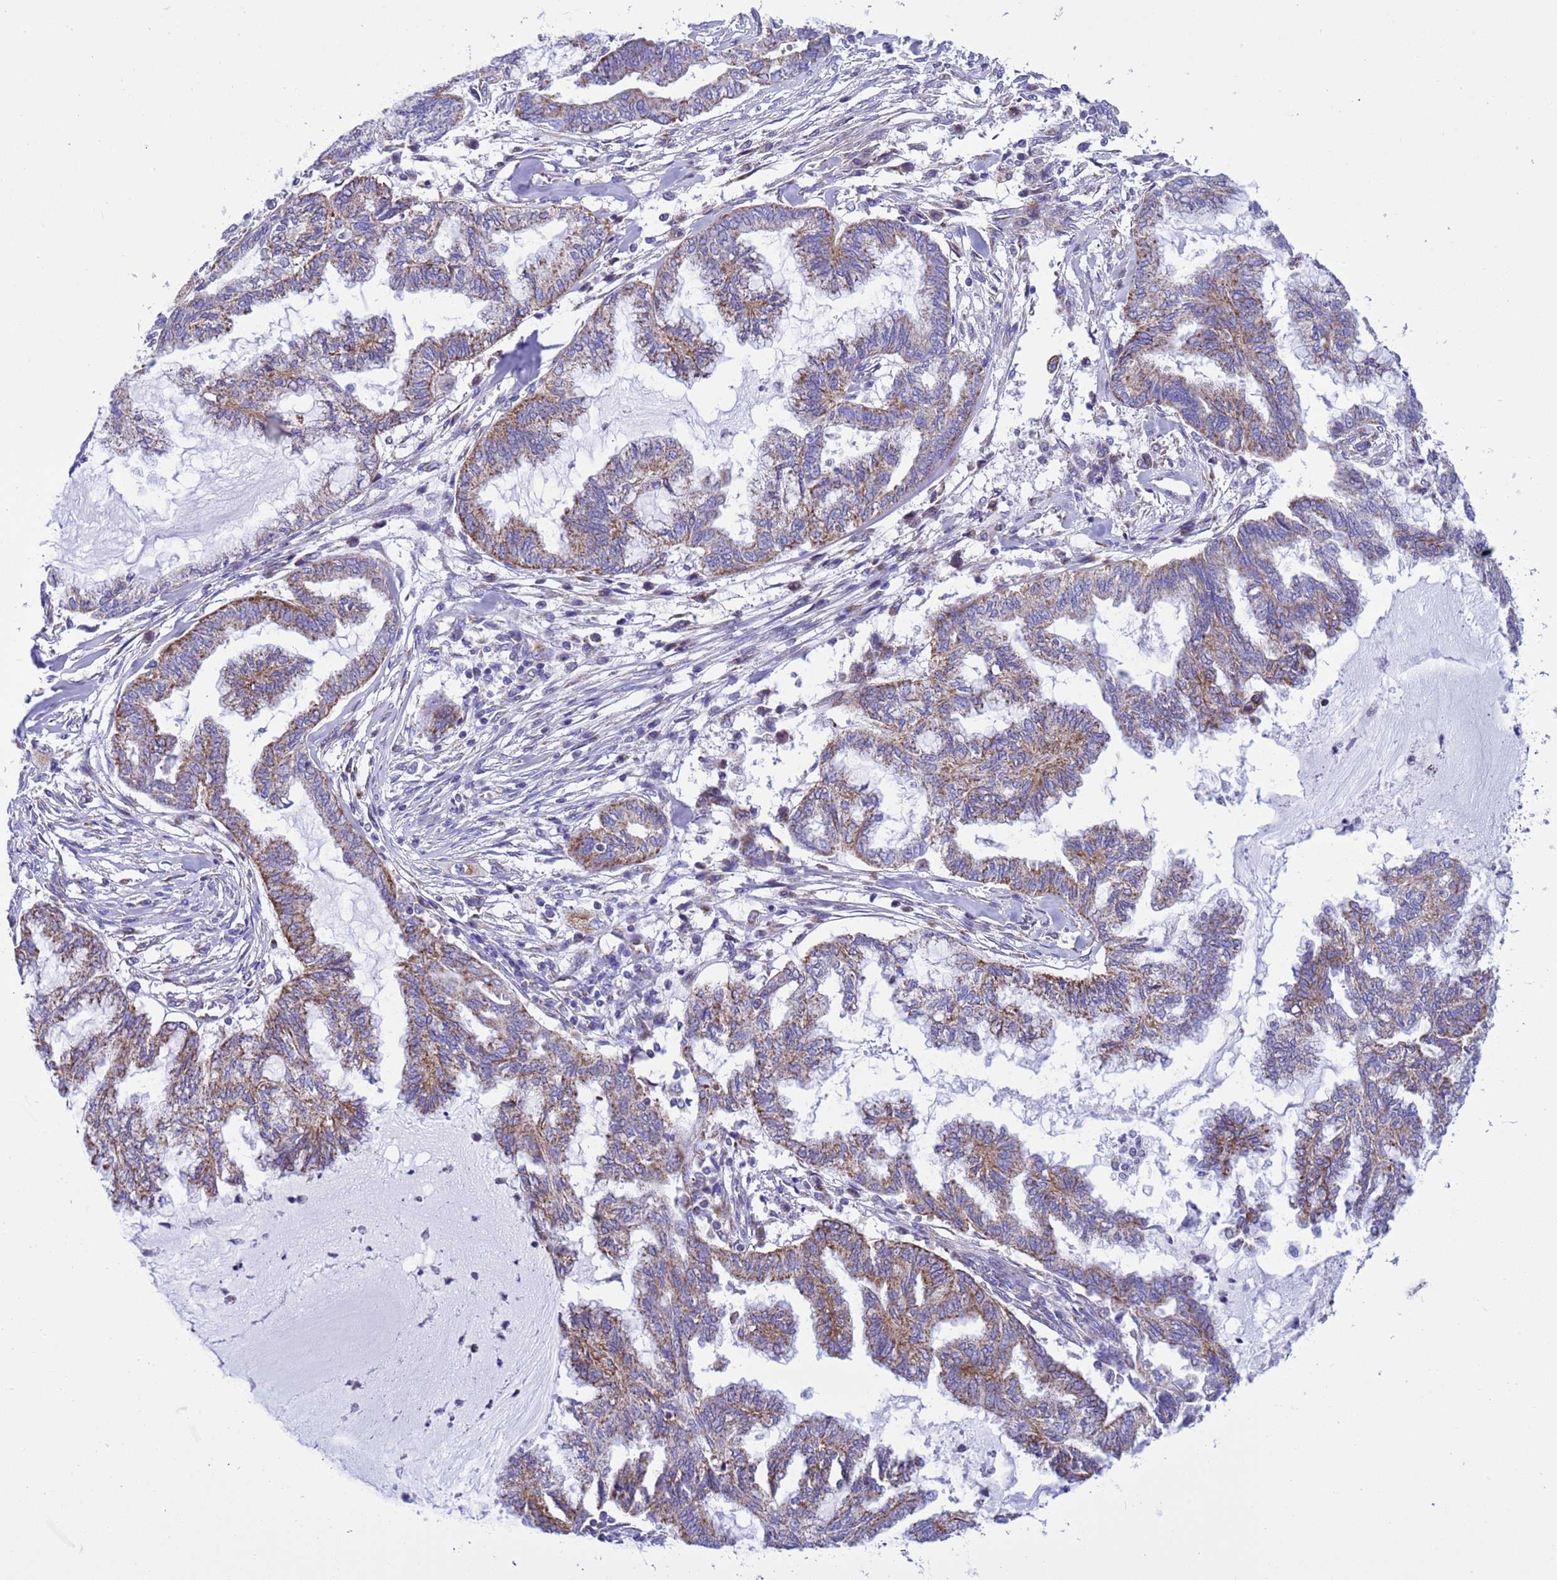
{"staining": {"intensity": "moderate", "quantity": "25%-75%", "location": "cytoplasmic/membranous"}, "tissue": "endometrial cancer", "cell_type": "Tumor cells", "image_type": "cancer", "snomed": [{"axis": "morphology", "description": "Adenocarcinoma, NOS"}, {"axis": "topography", "description": "Endometrium"}], "caption": "Endometrial cancer stained with DAB (3,3'-diaminobenzidine) immunohistochemistry (IHC) displays medium levels of moderate cytoplasmic/membranous expression in approximately 25%-75% of tumor cells. Using DAB (brown) and hematoxylin (blue) stains, captured at high magnification using brightfield microscopy.", "gene": "CCDC191", "patient": {"sex": "female", "age": 86}}